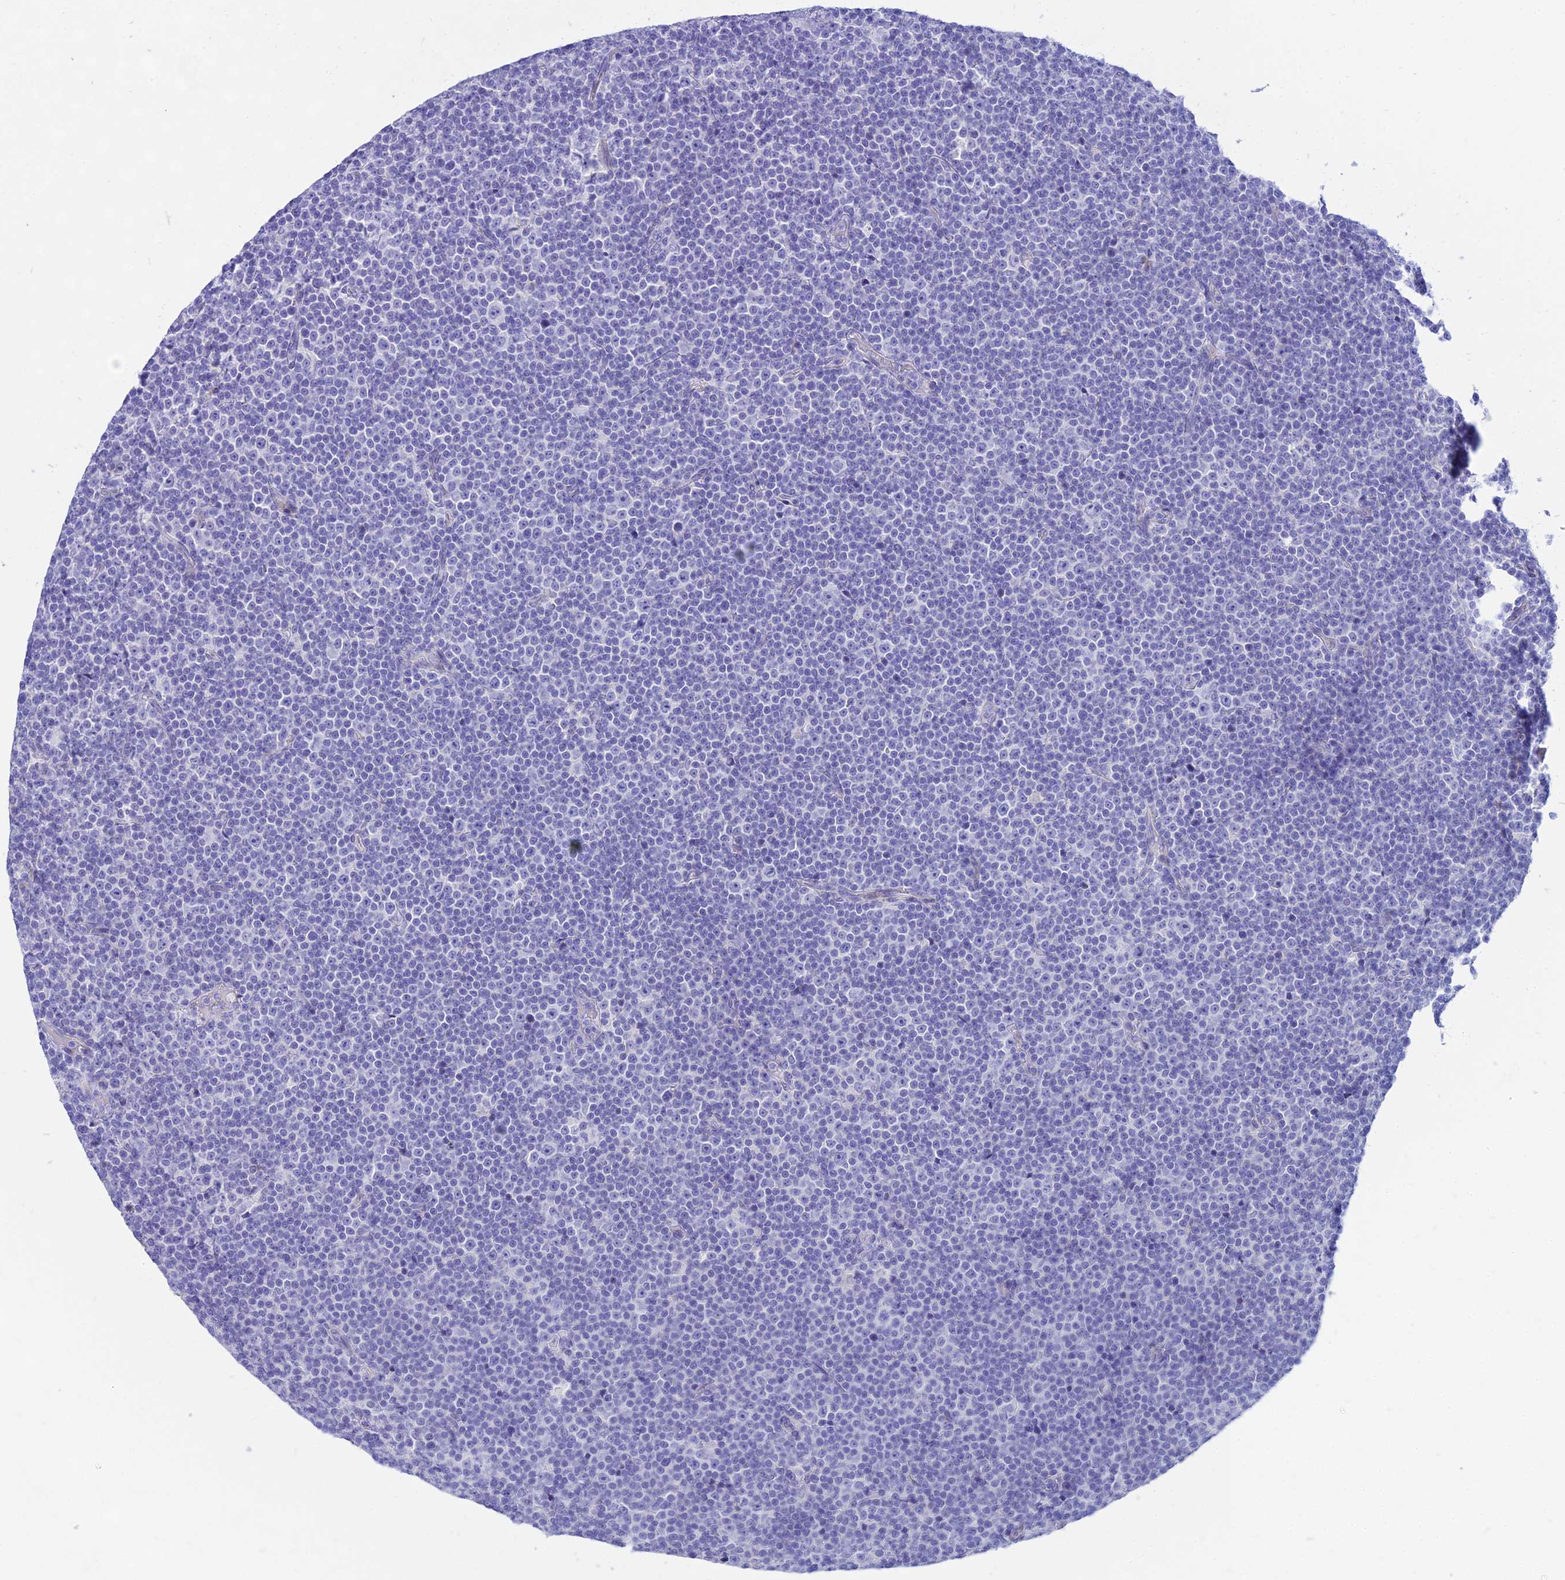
{"staining": {"intensity": "negative", "quantity": "none", "location": "none"}, "tissue": "lymphoma", "cell_type": "Tumor cells", "image_type": "cancer", "snomed": [{"axis": "morphology", "description": "Malignant lymphoma, non-Hodgkin's type, Low grade"}, {"axis": "topography", "description": "Lymph node"}], "caption": "Human lymphoma stained for a protein using immunohistochemistry exhibits no expression in tumor cells.", "gene": "TAC3", "patient": {"sex": "female", "age": 67}}